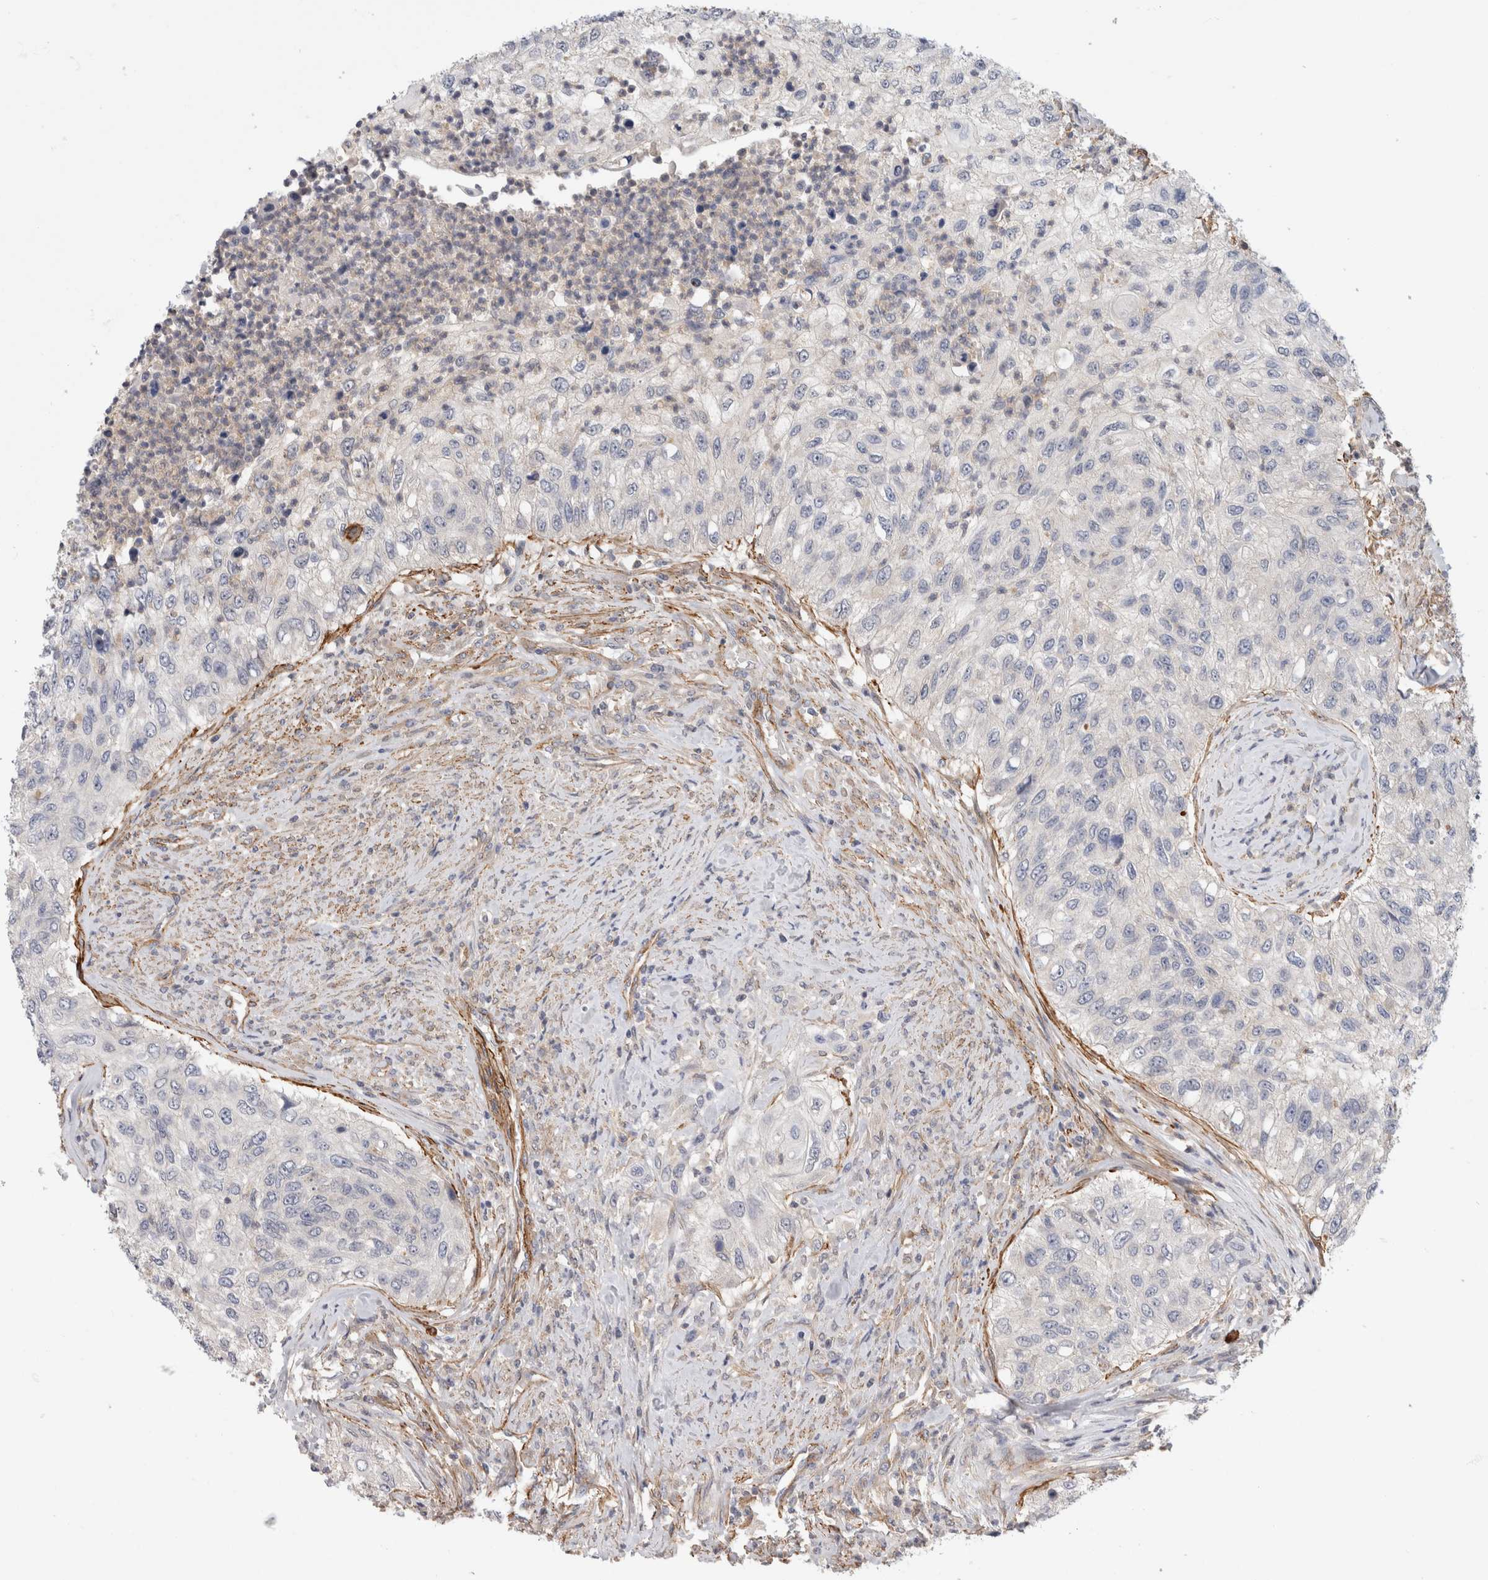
{"staining": {"intensity": "negative", "quantity": "none", "location": "none"}, "tissue": "urothelial cancer", "cell_type": "Tumor cells", "image_type": "cancer", "snomed": [{"axis": "morphology", "description": "Urothelial carcinoma, High grade"}, {"axis": "topography", "description": "Urinary bladder"}], "caption": "Immunohistochemical staining of high-grade urothelial carcinoma shows no significant staining in tumor cells.", "gene": "PGM1", "patient": {"sex": "female", "age": 60}}